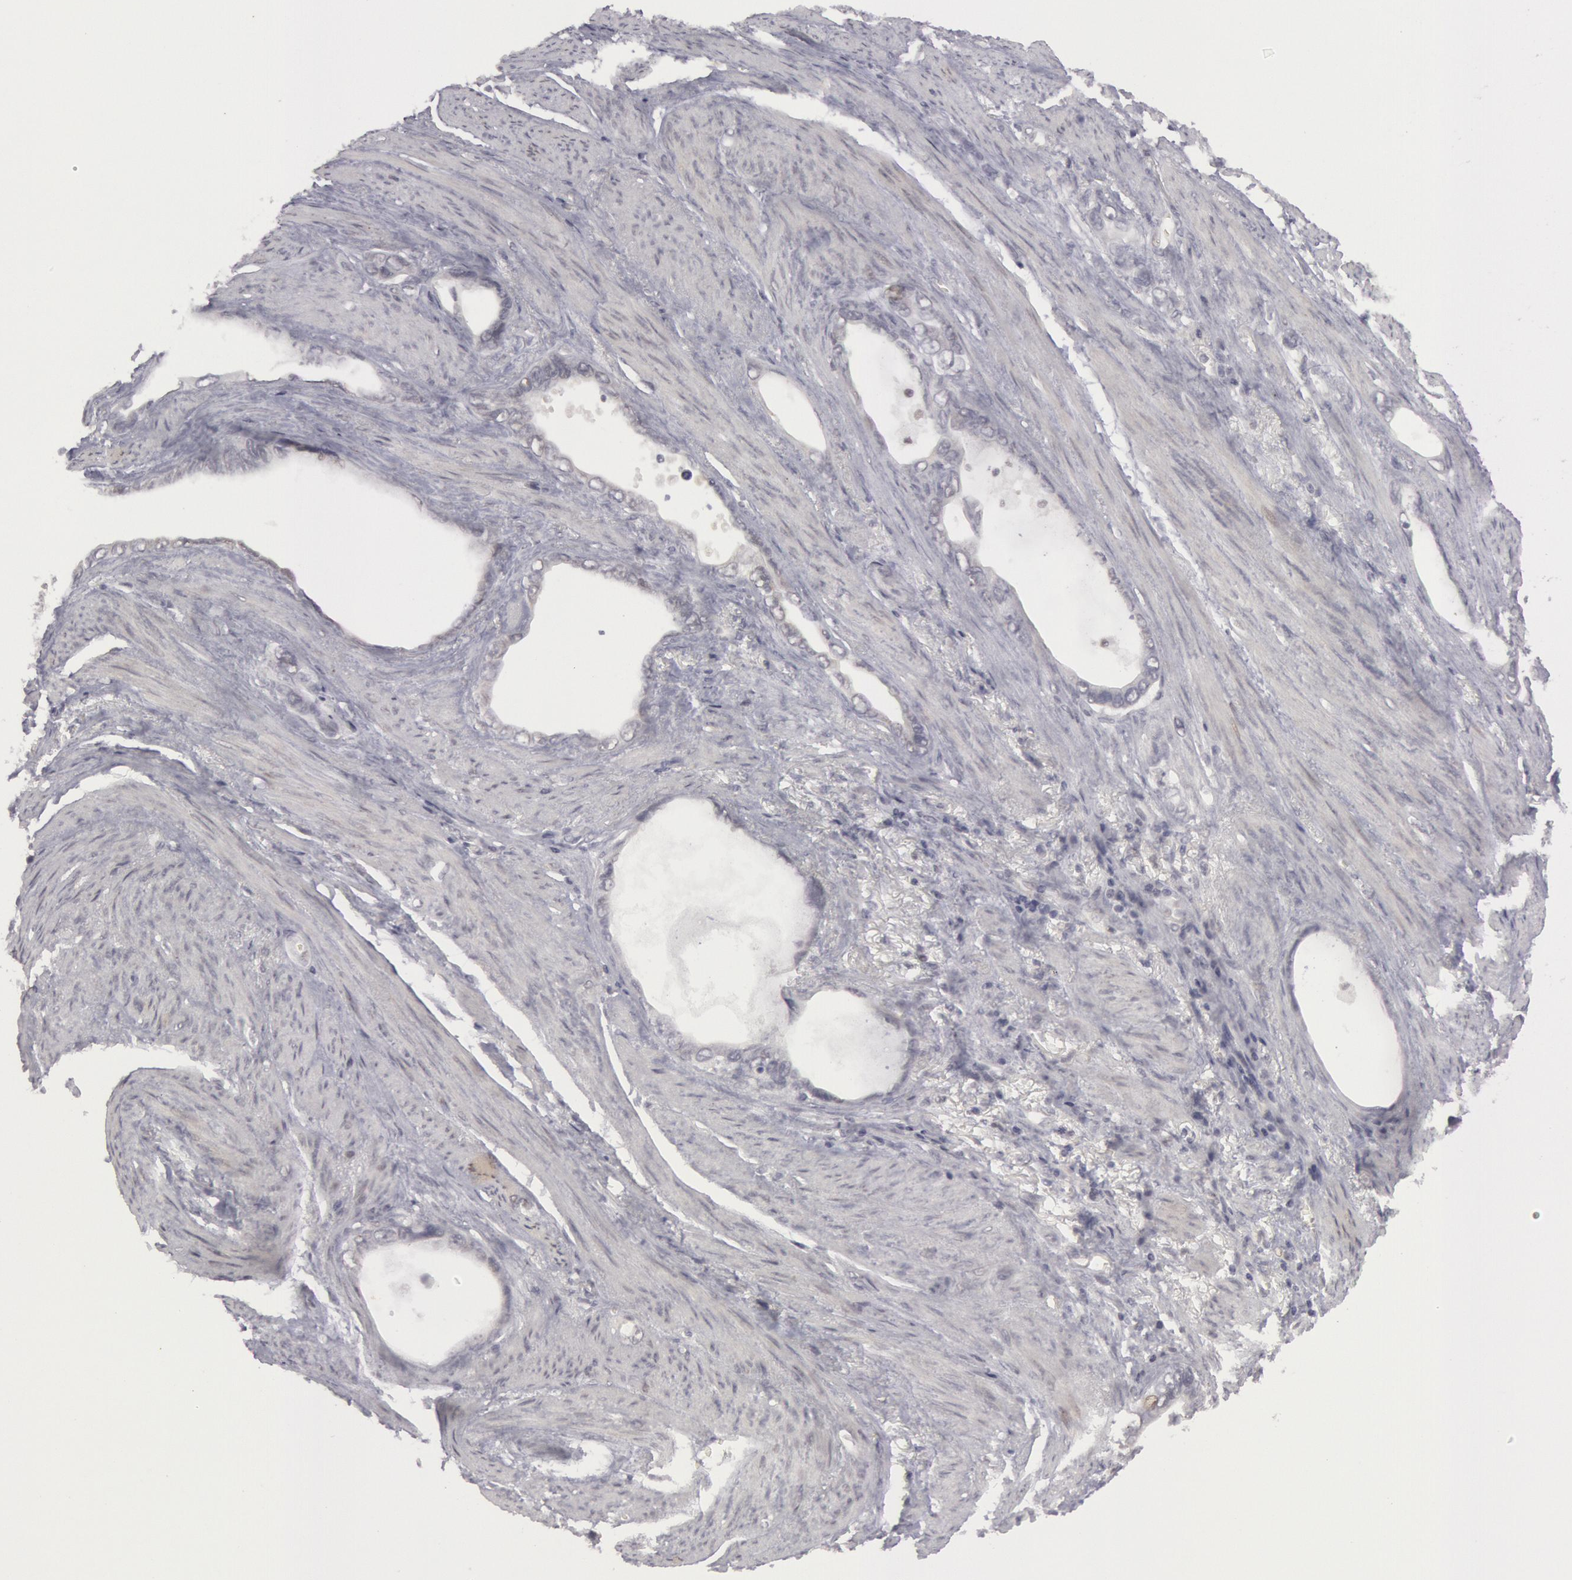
{"staining": {"intensity": "negative", "quantity": "none", "location": "none"}, "tissue": "stomach cancer", "cell_type": "Tumor cells", "image_type": "cancer", "snomed": [{"axis": "morphology", "description": "Adenocarcinoma, NOS"}, {"axis": "topography", "description": "Stomach"}], "caption": "Tumor cells show no significant staining in stomach cancer.", "gene": "RIMBP3C", "patient": {"sex": "male", "age": 78}}